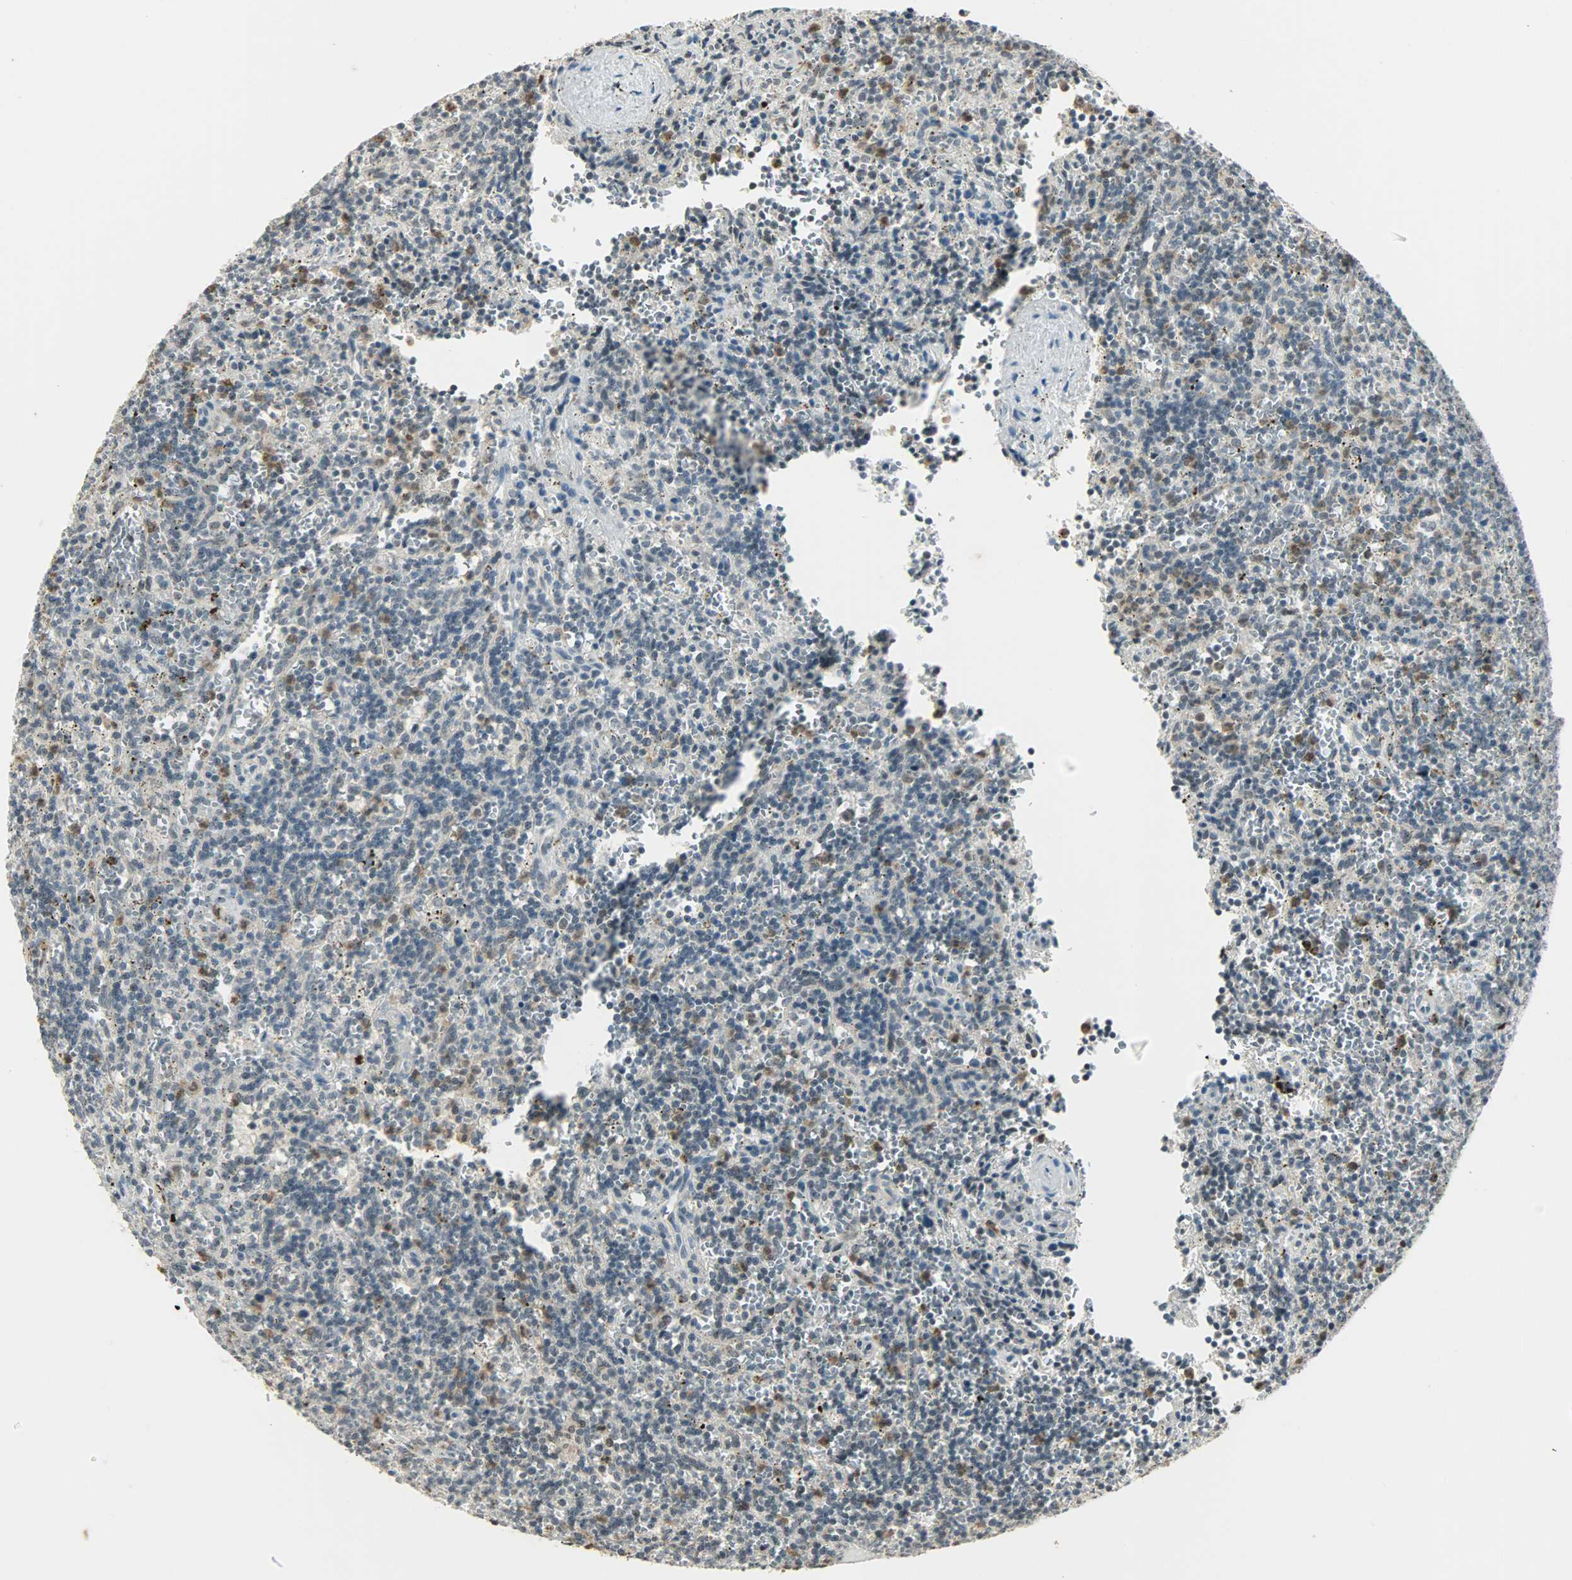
{"staining": {"intensity": "negative", "quantity": "none", "location": "none"}, "tissue": "lymphoma", "cell_type": "Tumor cells", "image_type": "cancer", "snomed": [{"axis": "morphology", "description": "Malignant lymphoma, non-Hodgkin's type, Low grade"}, {"axis": "topography", "description": "Spleen"}], "caption": "Tumor cells are negative for protein expression in human malignant lymphoma, non-Hodgkin's type (low-grade).", "gene": "SMARCA5", "patient": {"sex": "male", "age": 73}}